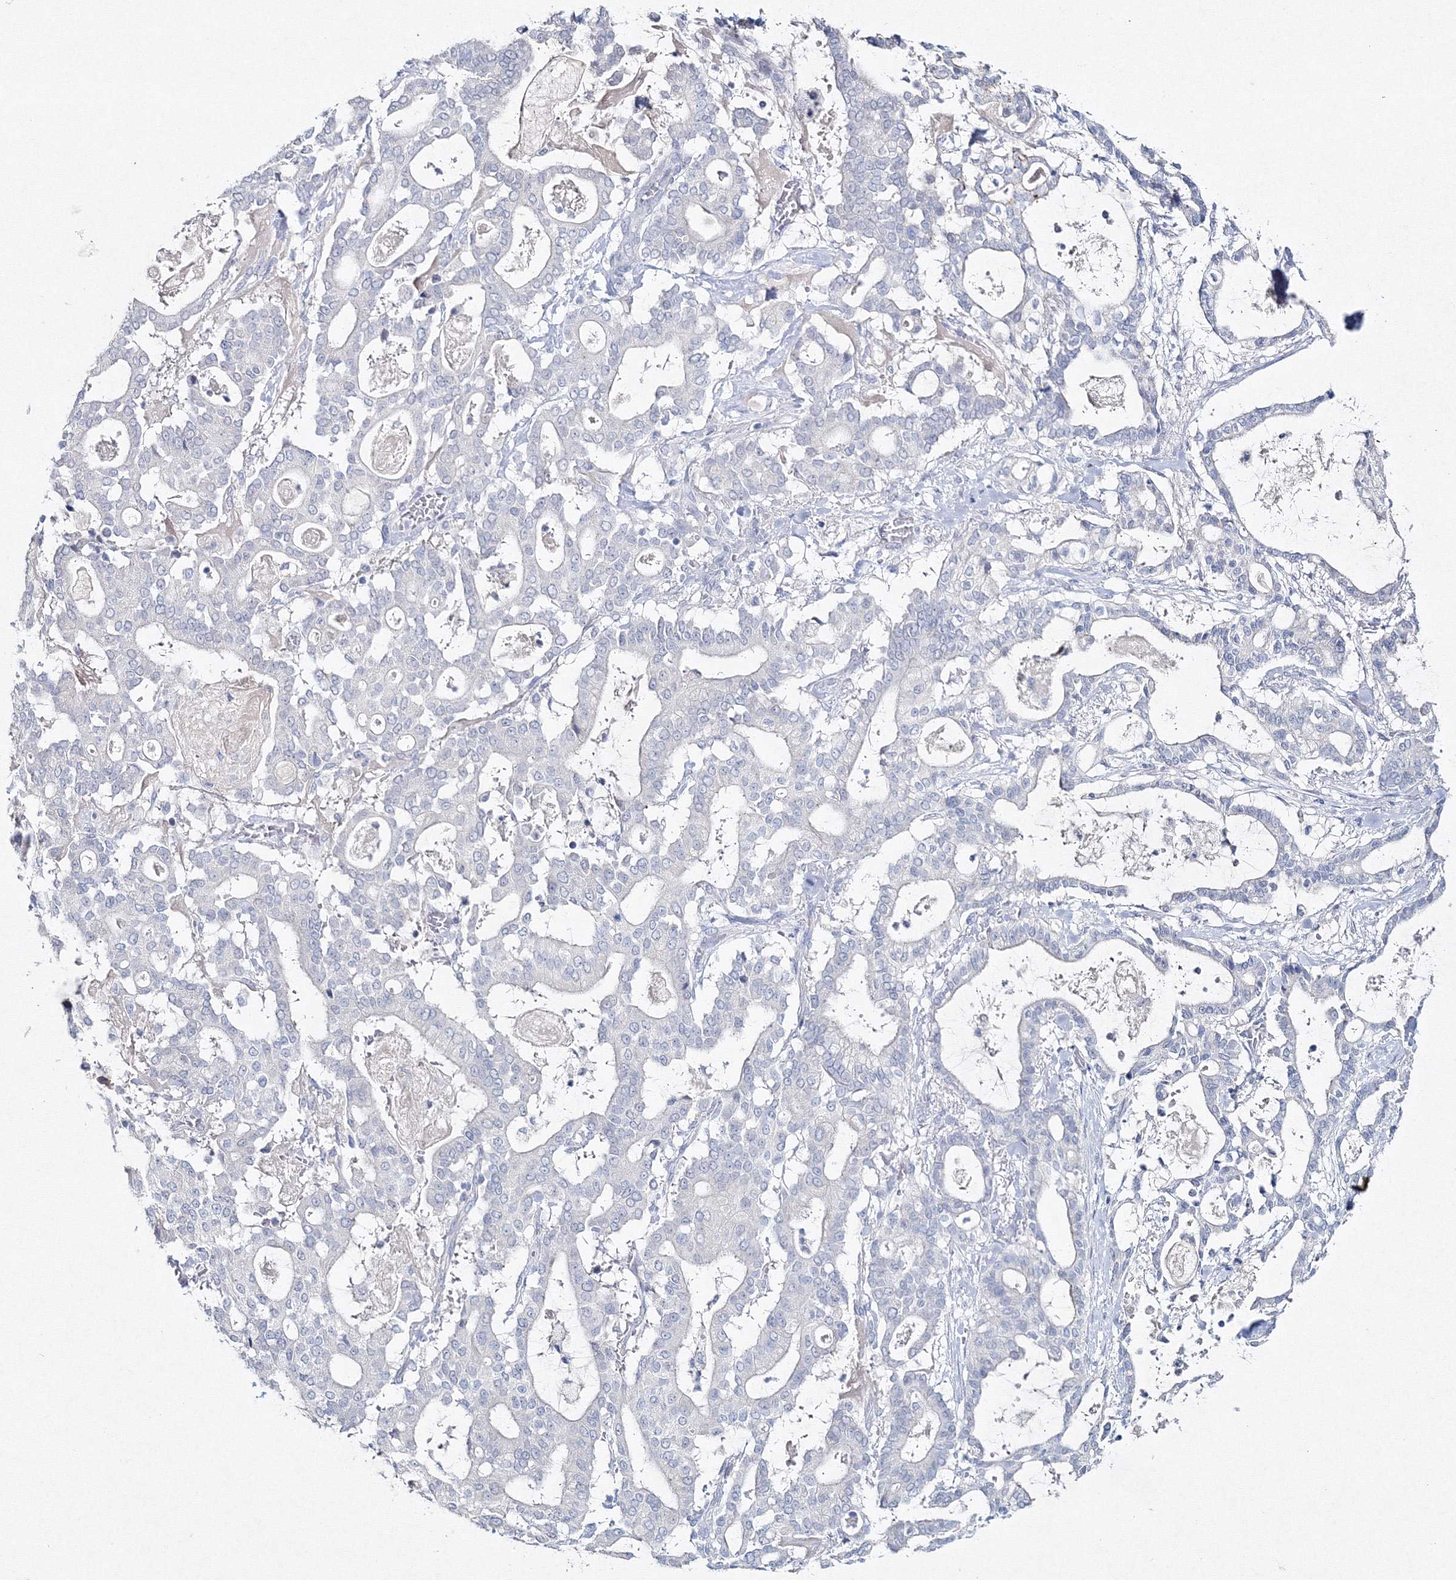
{"staining": {"intensity": "negative", "quantity": "none", "location": "none"}, "tissue": "pancreatic cancer", "cell_type": "Tumor cells", "image_type": "cancer", "snomed": [{"axis": "morphology", "description": "Adenocarcinoma, NOS"}, {"axis": "topography", "description": "Pancreas"}], "caption": "High power microscopy histopathology image of an immunohistochemistry micrograph of adenocarcinoma (pancreatic), revealing no significant positivity in tumor cells. The staining is performed using DAB (3,3'-diaminobenzidine) brown chromogen with nuclei counter-stained in using hematoxylin.", "gene": "GCKR", "patient": {"sex": "male", "age": 63}}